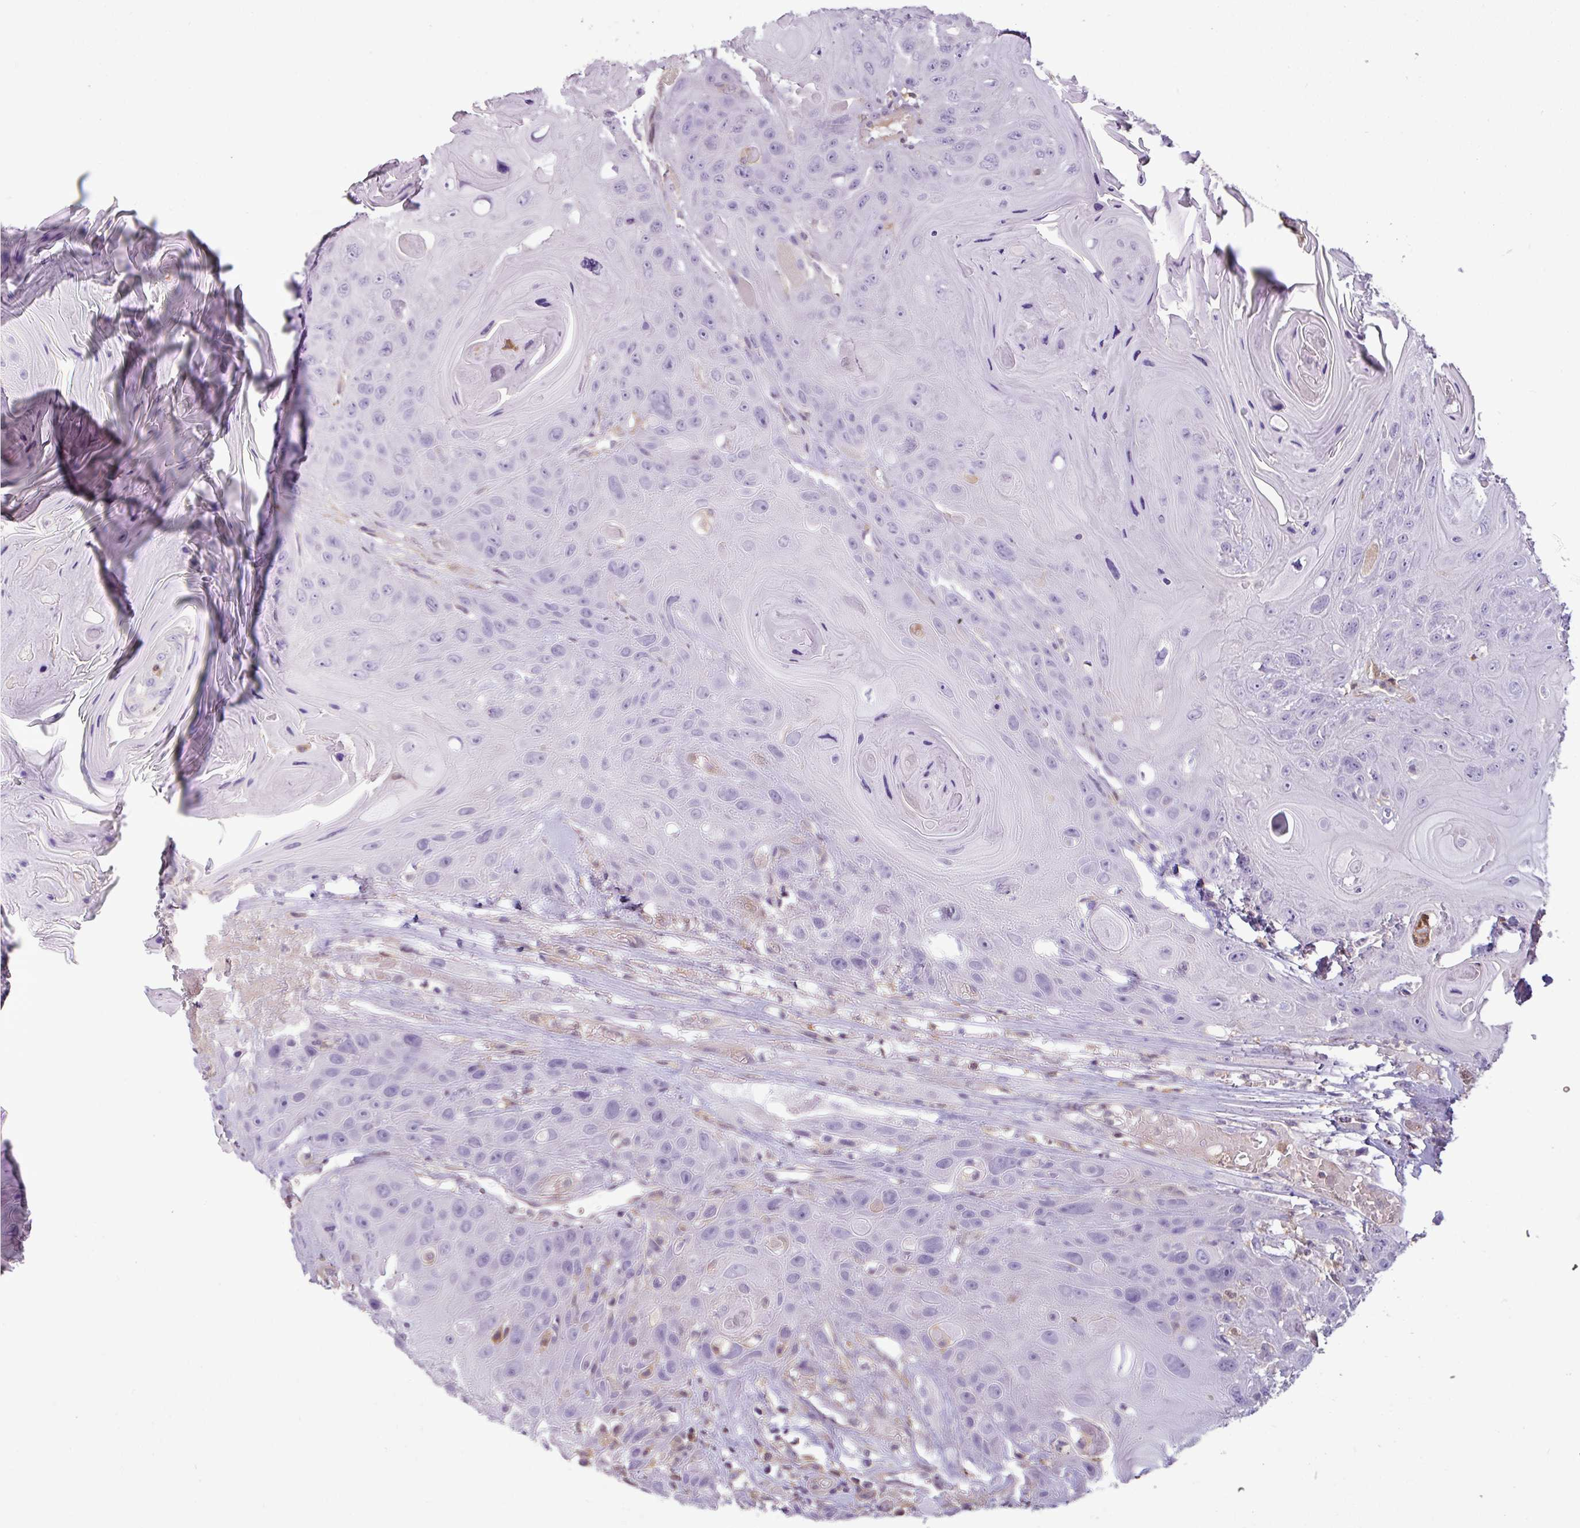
{"staining": {"intensity": "negative", "quantity": "none", "location": "none"}, "tissue": "head and neck cancer", "cell_type": "Tumor cells", "image_type": "cancer", "snomed": [{"axis": "morphology", "description": "Squamous cell carcinoma, NOS"}, {"axis": "topography", "description": "Head-Neck"}], "caption": "Head and neck squamous cell carcinoma stained for a protein using immunohistochemistry displays no staining tumor cells.", "gene": "SH3BGRL", "patient": {"sex": "female", "age": 59}}